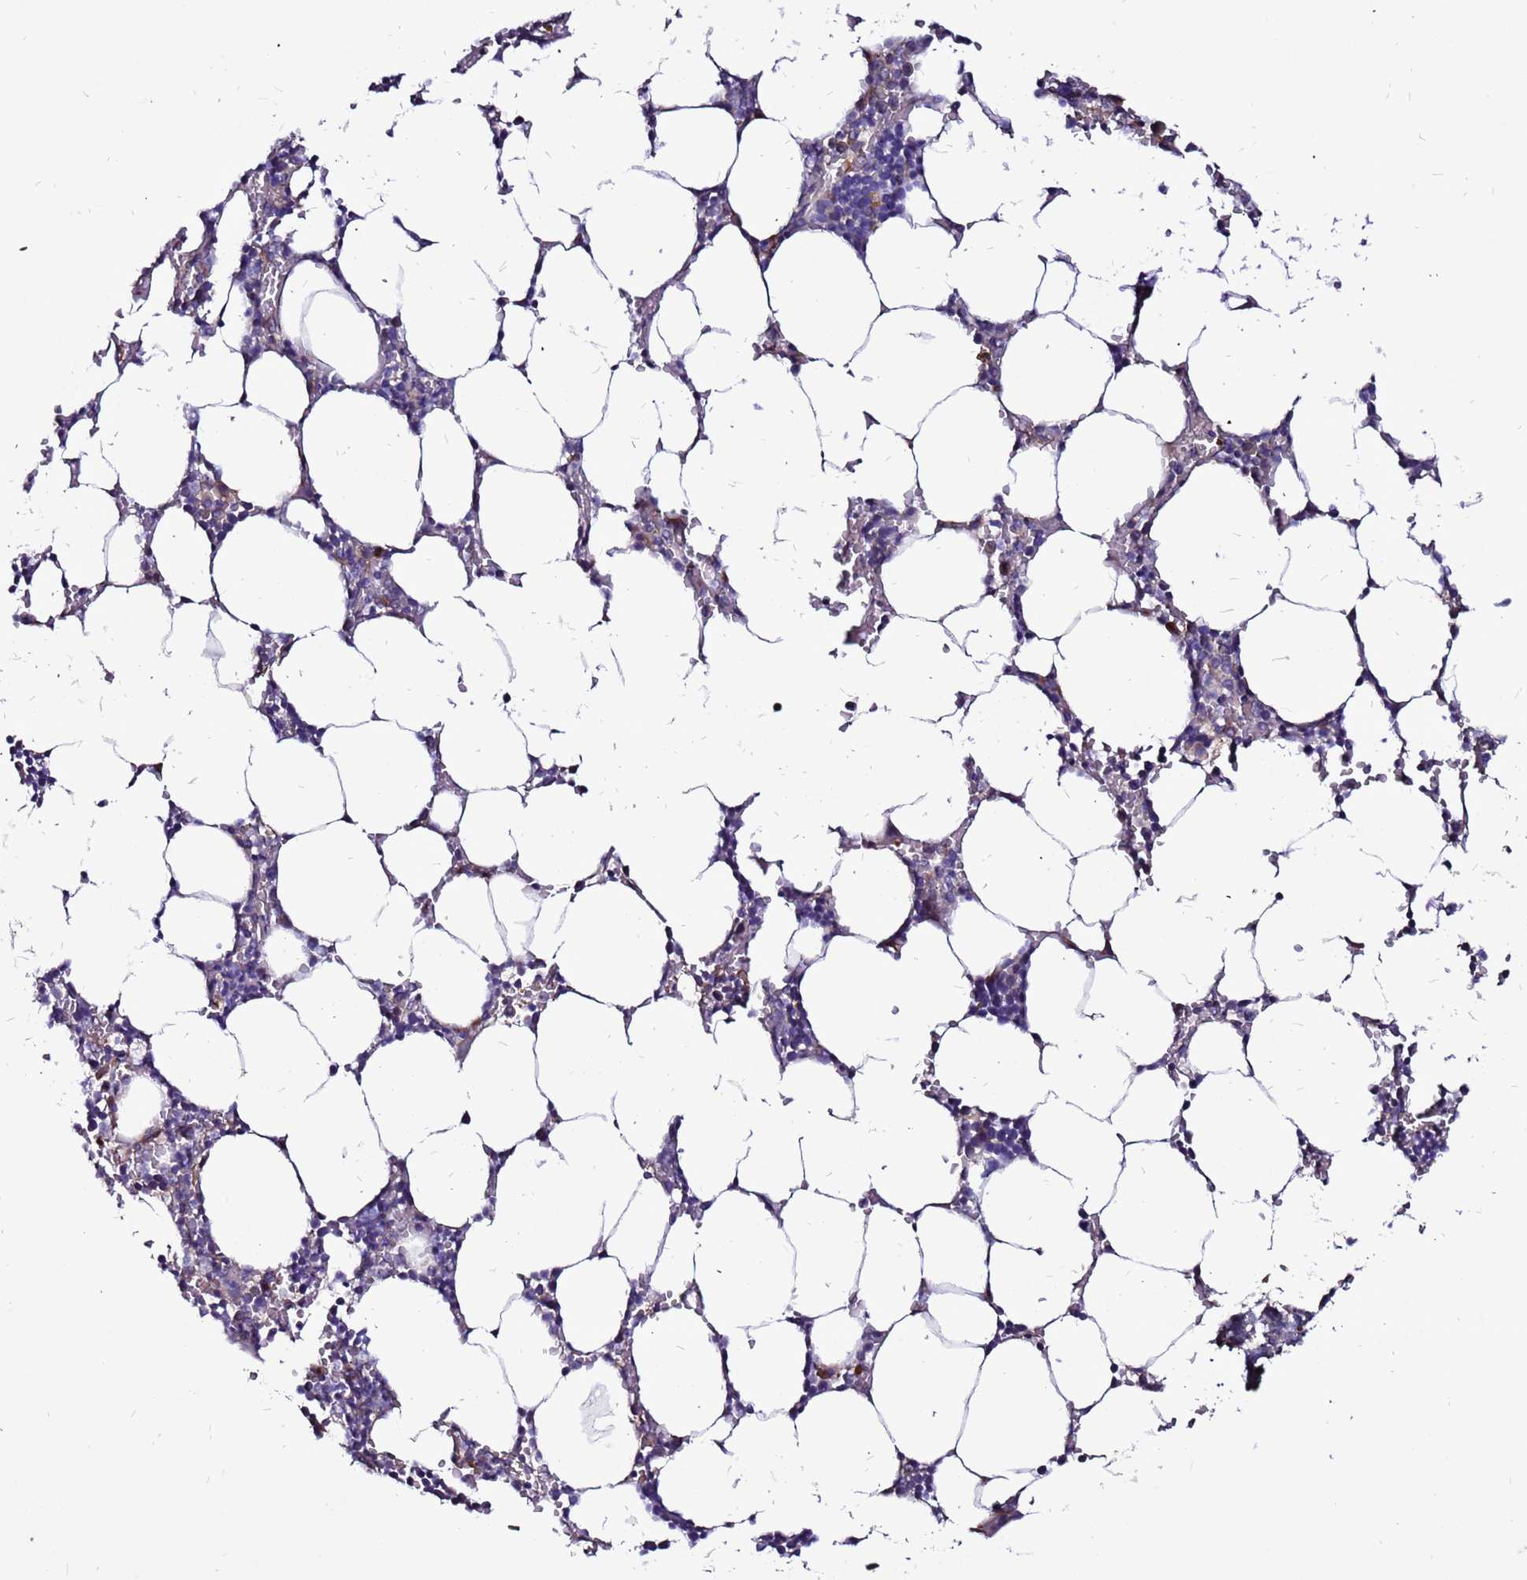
{"staining": {"intensity": "negative", "quantity": "none", "location": "none"}, "tissue": "bone marrow", "cell_type": "Hematopoietic cells", "image_type": "normal", "snomed": [{"axis": "morphology", "description": "Normal tissue, NOS"}, {"axis": "topography", "description": "Bone marrow"}], "caption": "This is an immunohistochemistry image of normal bone marrow. There is no positivity in hematopoietic cells.", "gene": "GPN3", "patient": {"sex": "male", "age": 70}}